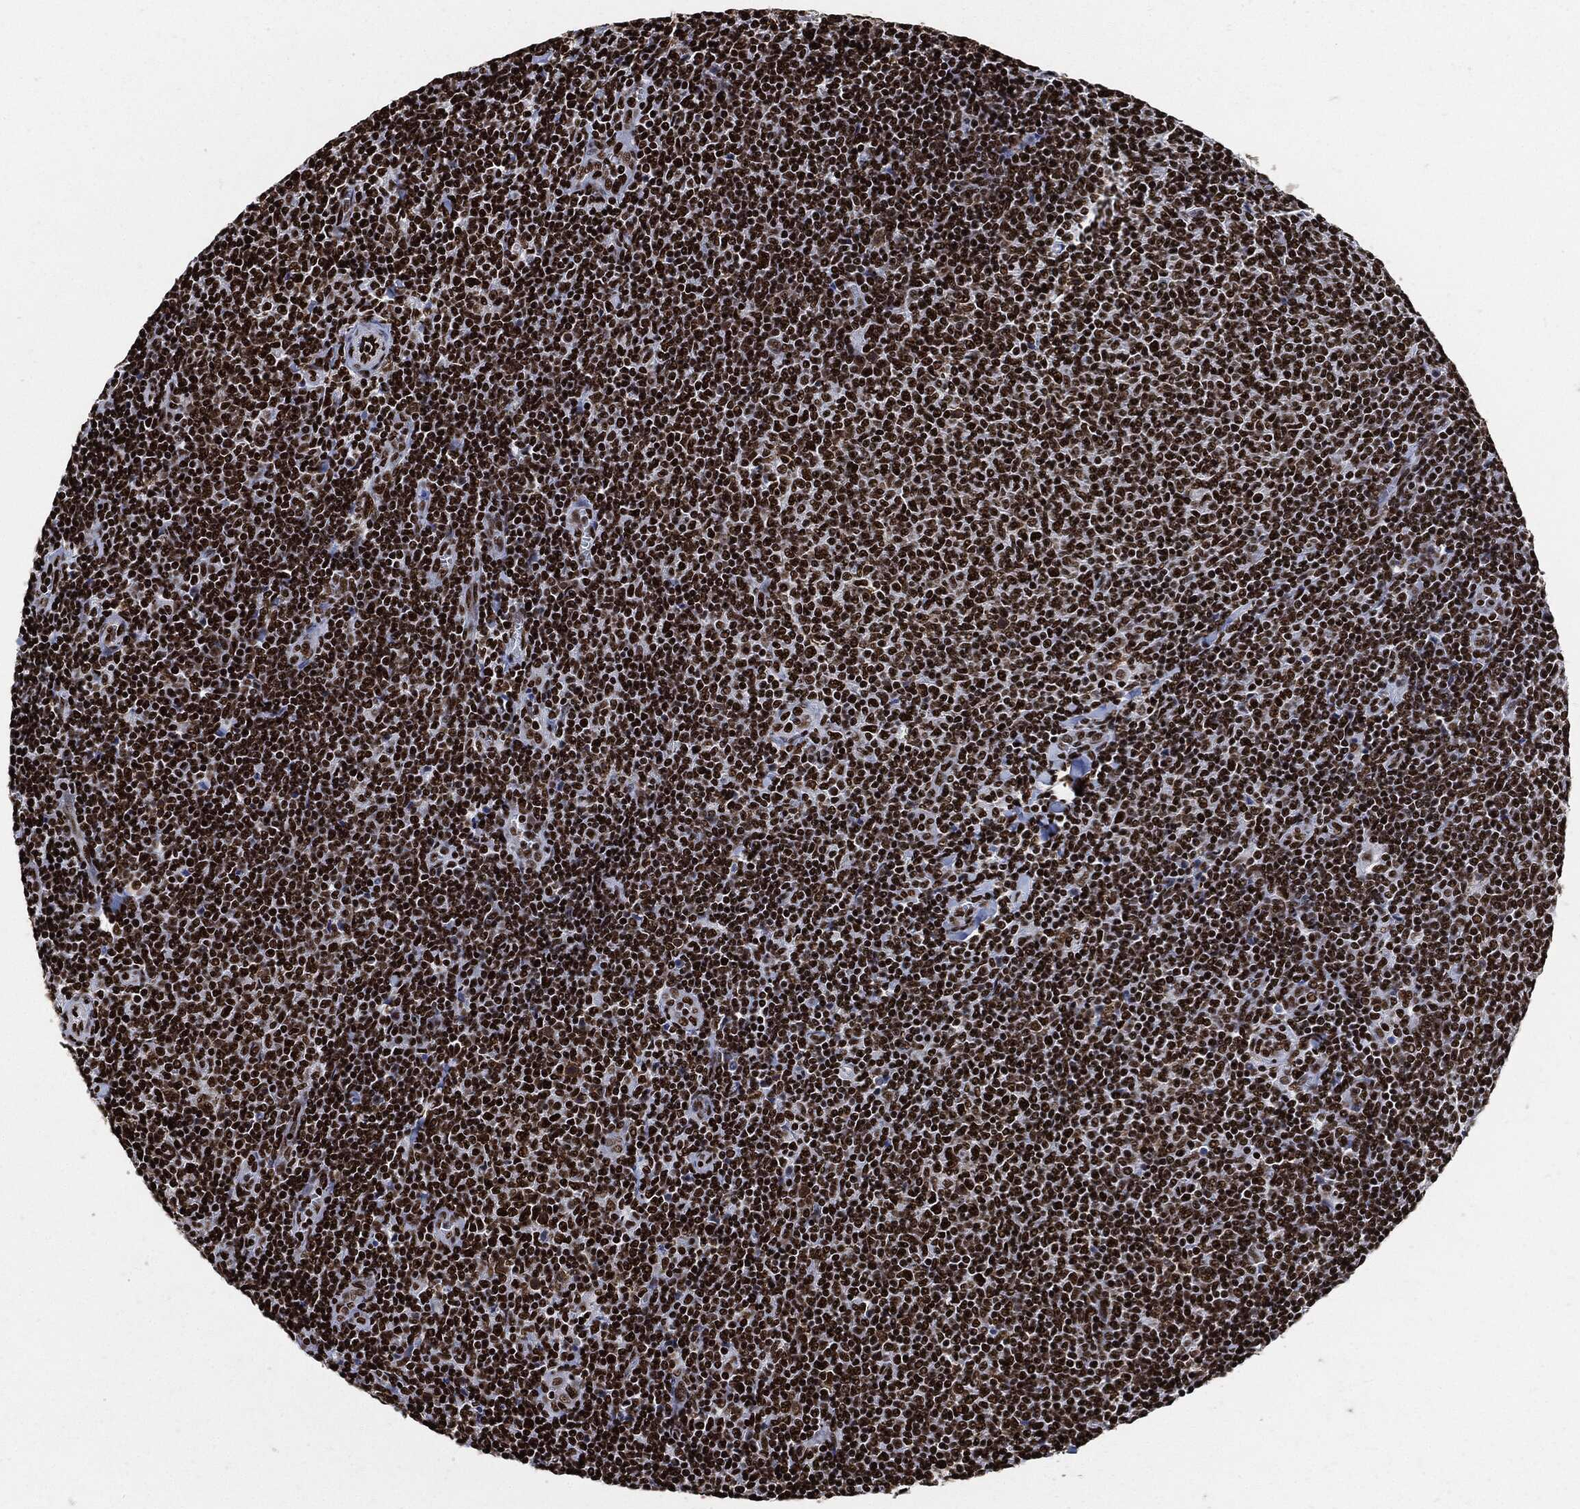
{"staining": {"intensity": "strong", "quantity": ">75%", "location": "nuclear"}, "tissue": "lymphoma", "cell_type": "Tumor cells", "image_type": "cancer", "snomed": [{"axis": "morphology", "description": "Malignant lymphoma, non-Hodgkin's type, Low grade"}, {"axis": "topography", "description": "Lymph node"}], "caption": "A photomicrograph of lymphoma stained for a protein exhibits strong nuclear brown staining in tumor cells.", "gene": "RECQL", "patient": {"sex": "male", "age": 52}}